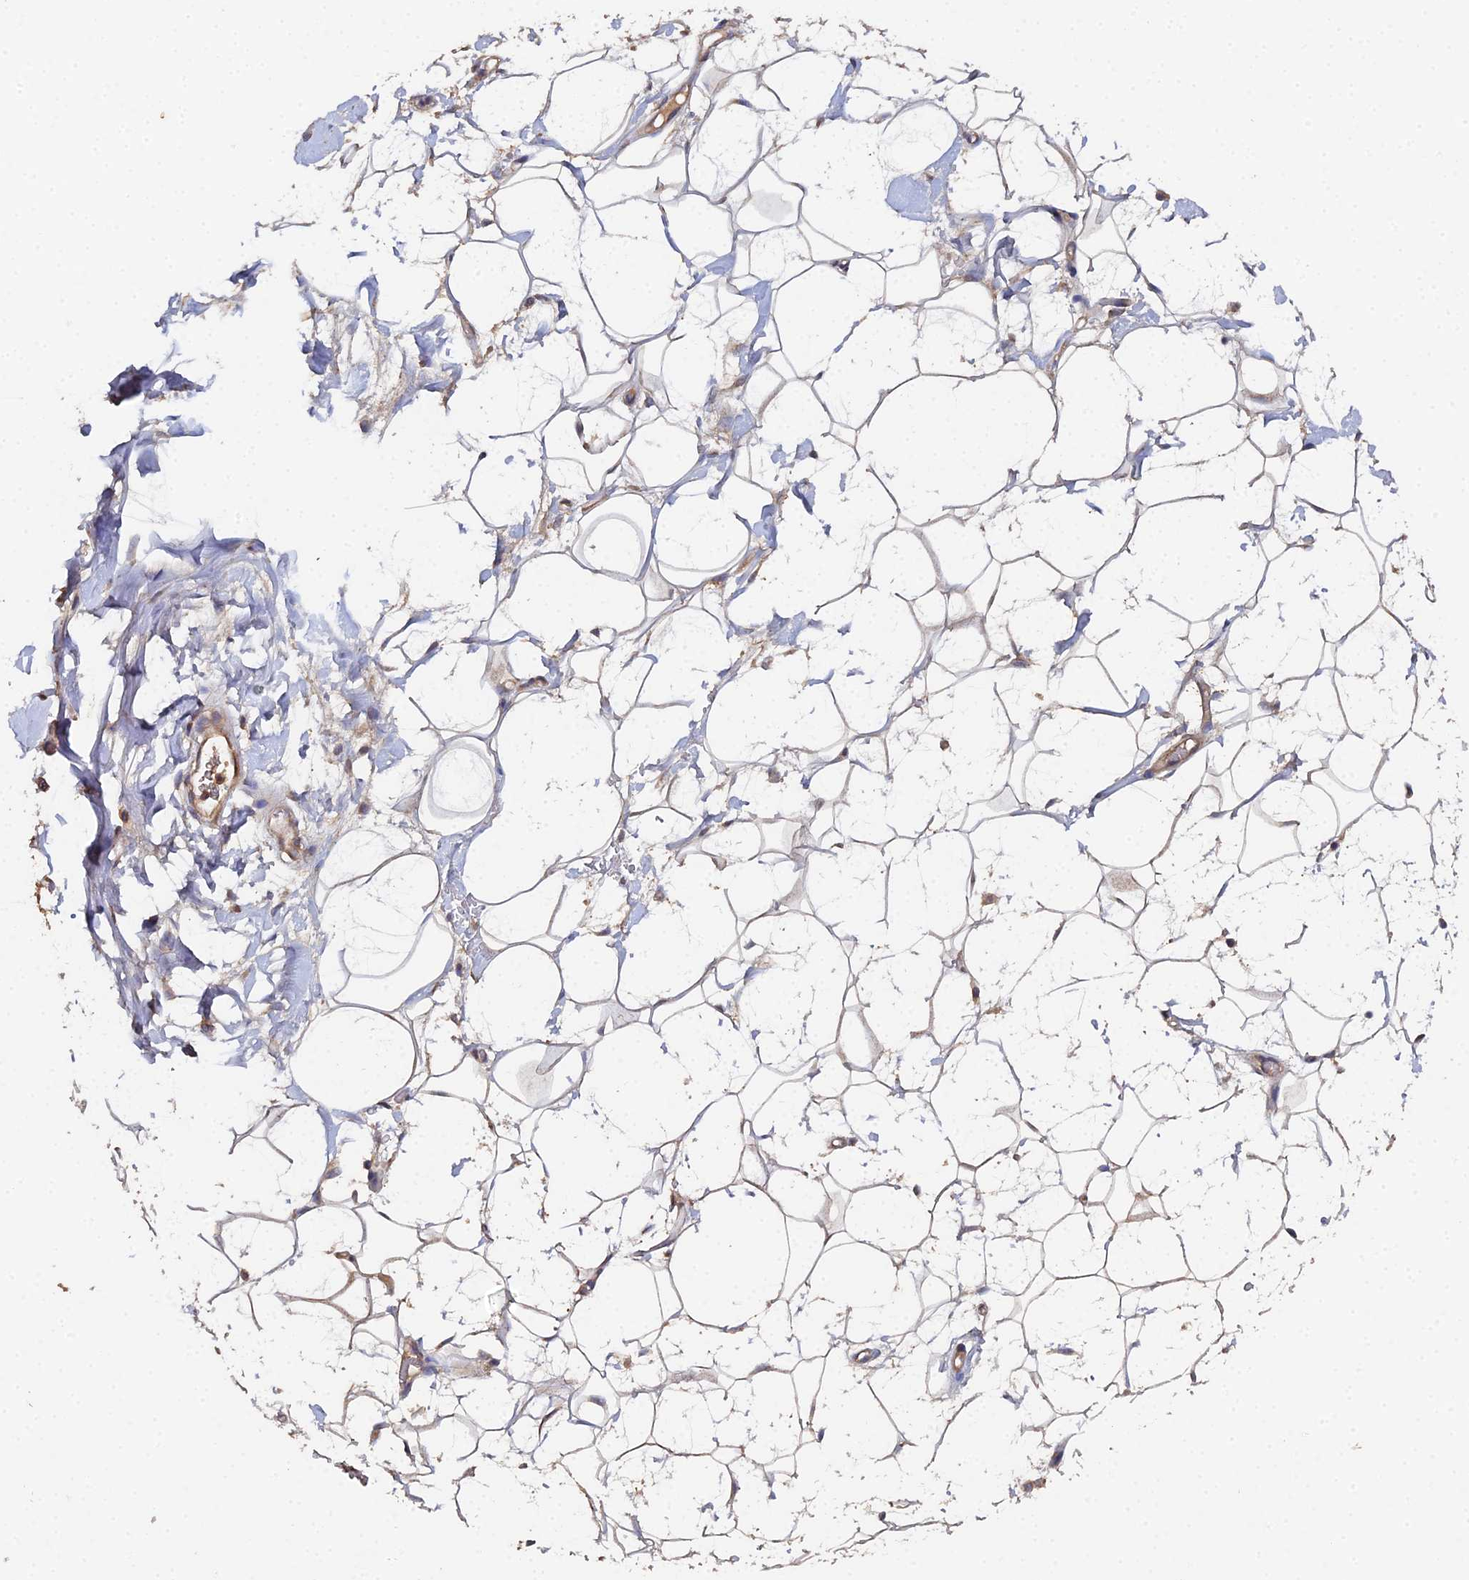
{"staining": {"intensity": "moderate", "quantity": ">75%", "location": "cytoplasmic/membranous"}, "tissue": "adipose tissue", "cell_type": "Adipocytes", "image_type": "normal", "snomed": [{"axis": "morphology", "description": "Normal tissue, NOS"}, {"axis": "topography", "description": "Breast"}], "caption": "Protein analysis of unremarkable adipose tissue demonstrates moderate cytoplasmic/membranous positivity in approximately >75% of adipocytes. The staining is performed using DAB brown chromogen to label protein expression. The nuclei are counter-stained blue using hematoxylin.", "gene": "SPANXN4", "patient": {"sex": "female", "age": 26}}